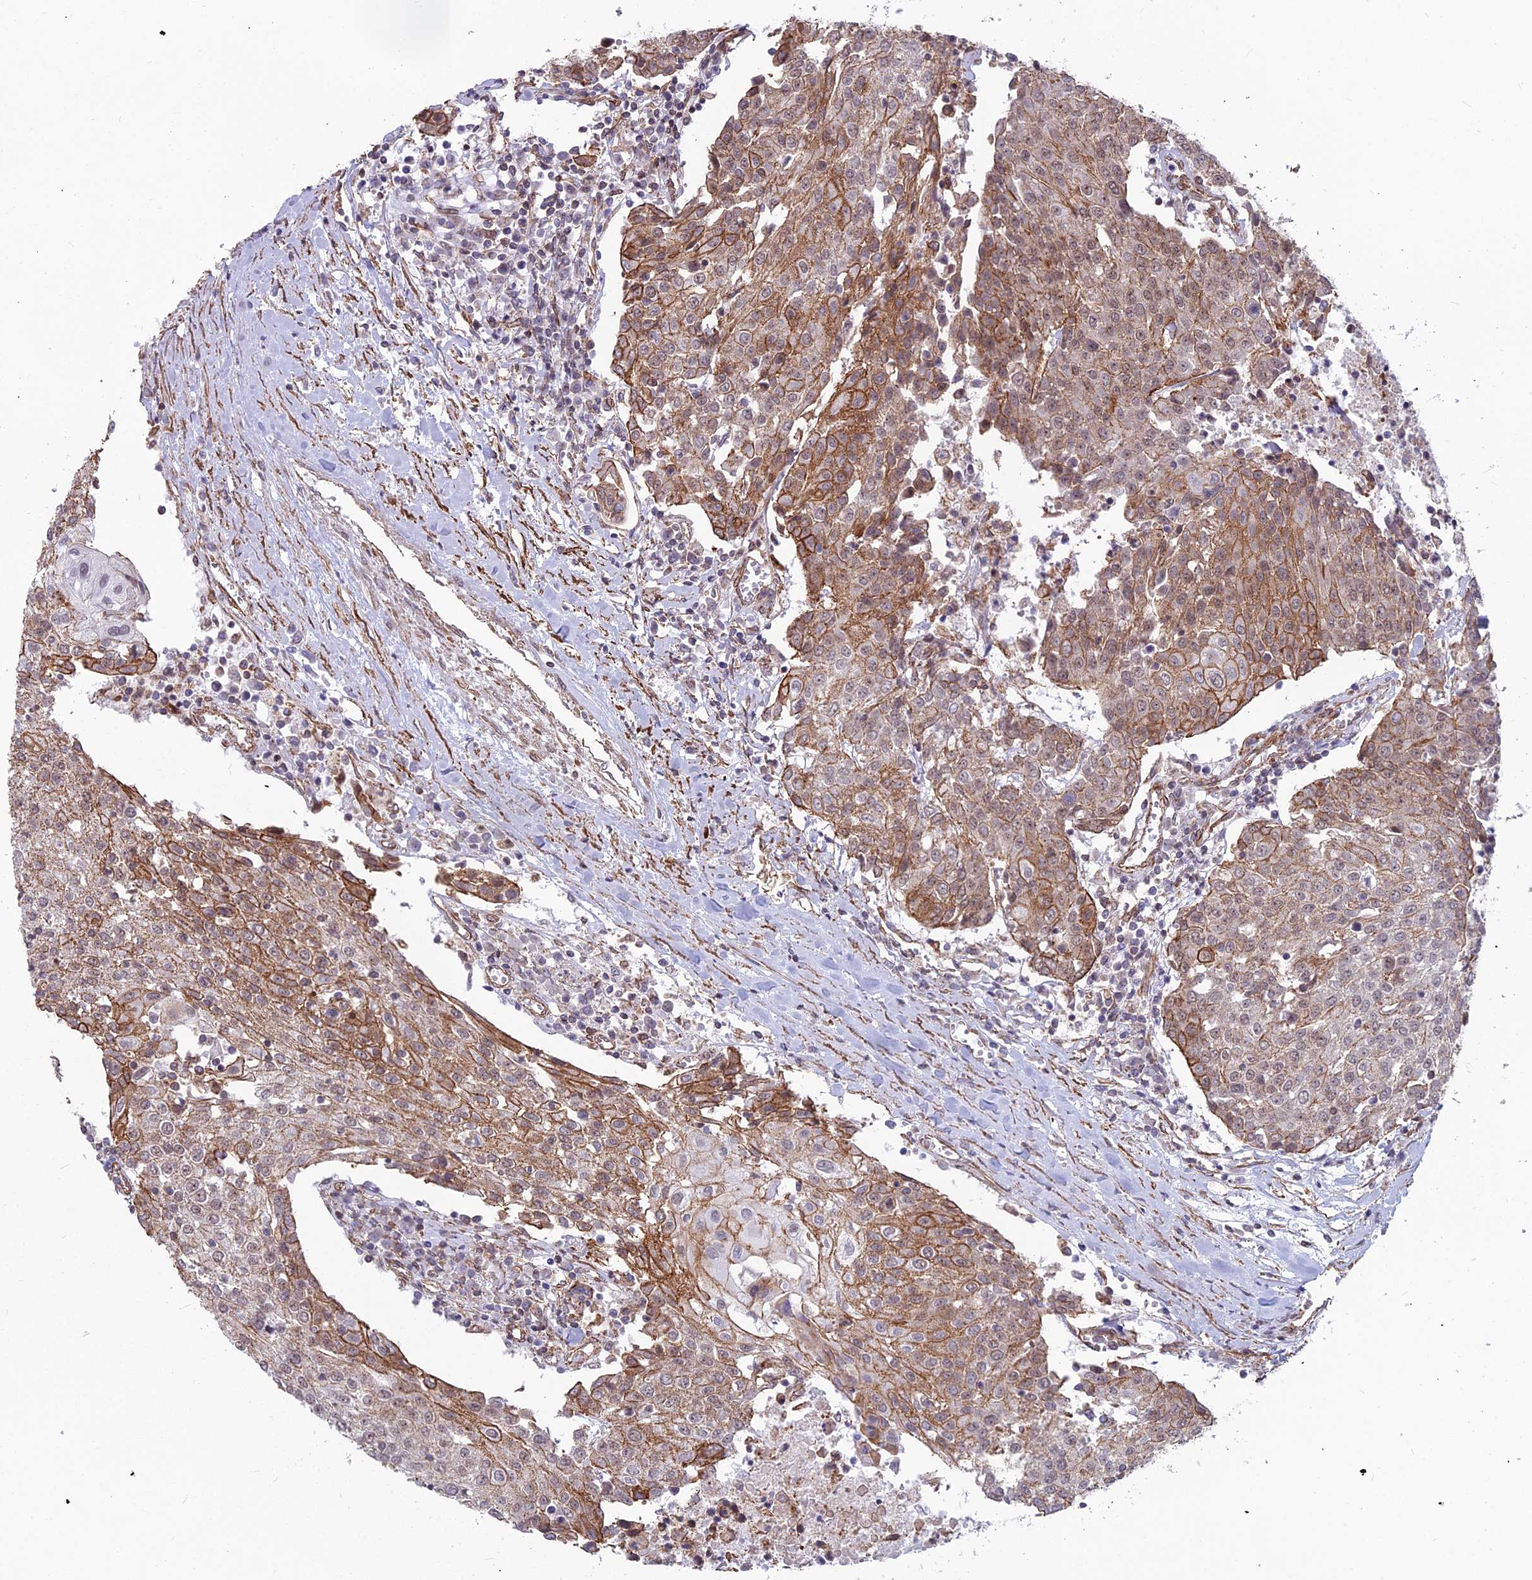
{"staining": {"intensity": "moderate", "quantity": ">75%", "location": "cytoplasmic/membranous"}, "tissue": "urothelial cancer", "cell_type": "Tumor cells", "image_type": "cancer", "snomed": [{"axis": "morphology", "description": "Urothelial carcinoma, High grade"}, {"axis": "topography", "description": "Urinary bladder"}], "caption": "Urothelial carcinoma (high-grade) was stained to show a protein in brown. There is medium levels of moderate cytoplasmic/membranous staining in about >75% of tumor cells. The protein is shown in brown color, while the nuclei are stained blue.", "gene": "YJU2", "patient": {"sex": "female", "age": 85}}